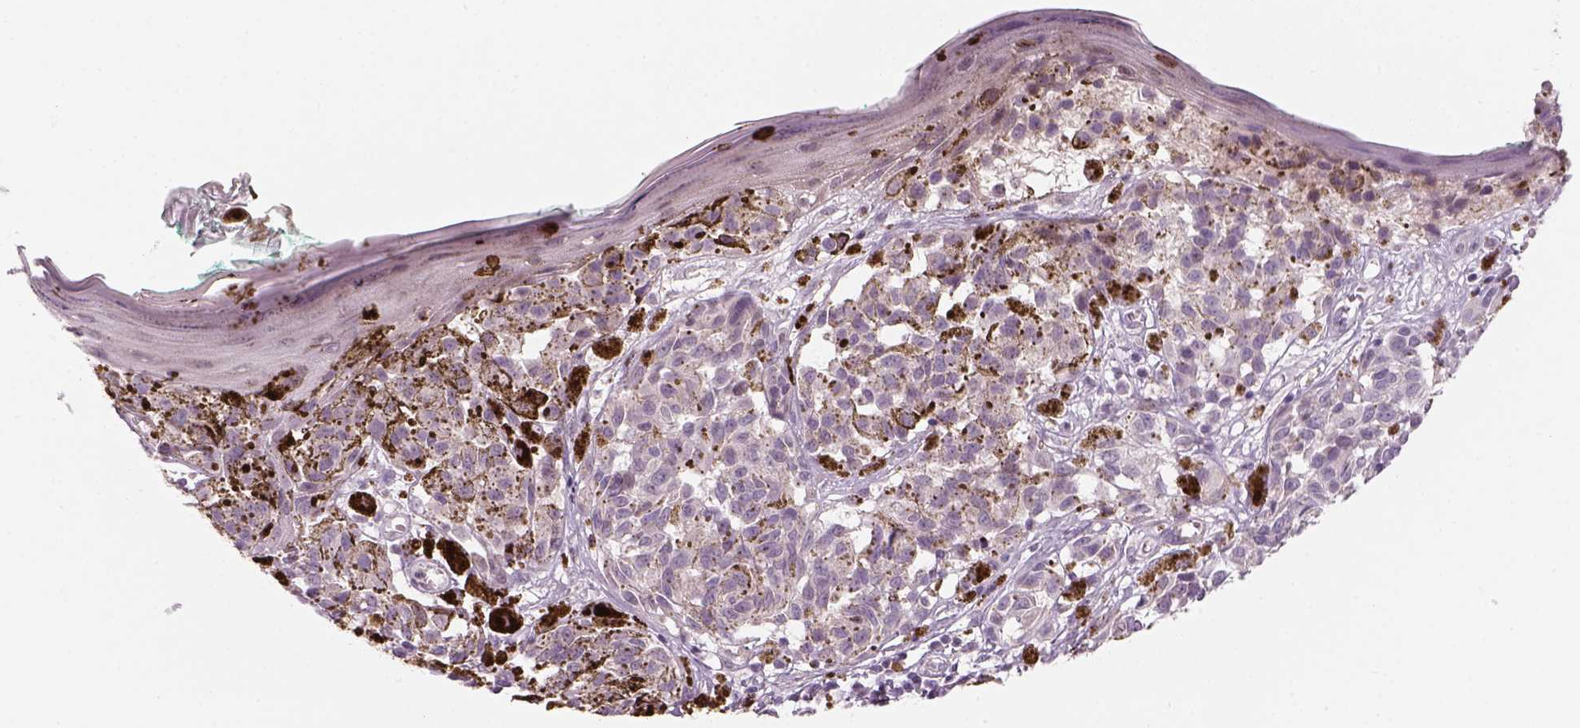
{"staining": {"intensity": "negative", "quantity": "none", "location": "none"}, "tissue": "melanoma", "cell_type": "Tumor cells", "image_type": "cancer", "snomed": [{"axis": "morphology", "description": "Malignant melanoma, NOS"}, {"axis": "topography", "description": "Skin"}], "caption": "A histopathology image of human melanoma is negative for staining in tumor cells. Nuclei are stained in blue.", "gene": "PENK", "patient": {"sex": "female", "age": 38}}